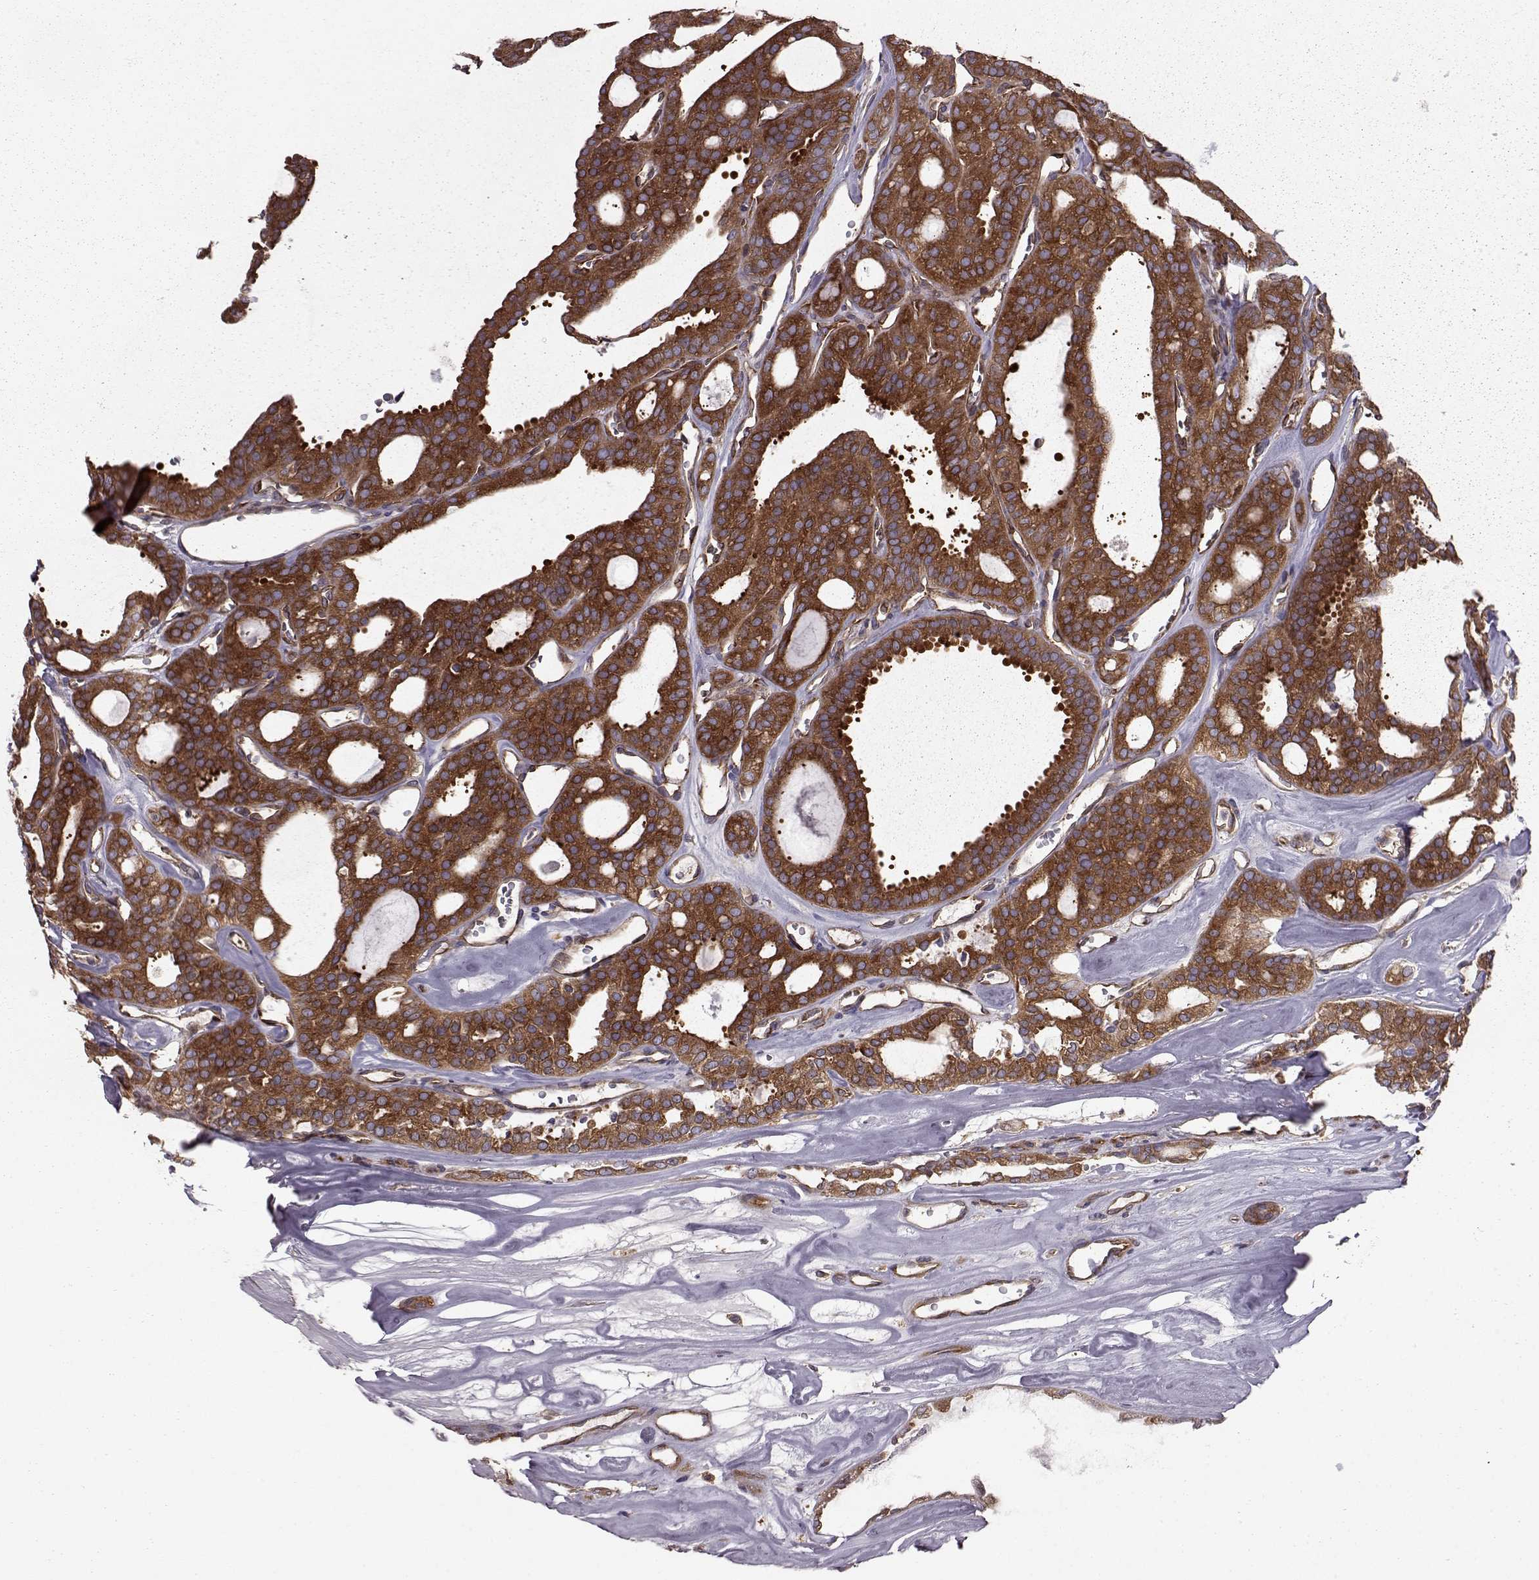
{"staining": {"intensity": "strong", "quantity": "25%-75%", "location": "cytoplasmic/membranous"}, "tissue": "thyroid cancer", "cell_type": "Tumor cells", "image_type": "cancer", "snomed": [{"axis": "morphology", "description": "Follicular adenoma carcinoma, NOS"}, {"axis": "topography", "description": "Thyroid gland"}], "caption": "Protein expression analysis of thyroid cancer demonstrates strong cytoplasmic/membranous expression in about 25%-75% of tumor cells.", "gene": "RABGAP1", "patient": {"sex": "male", "age": 75}}